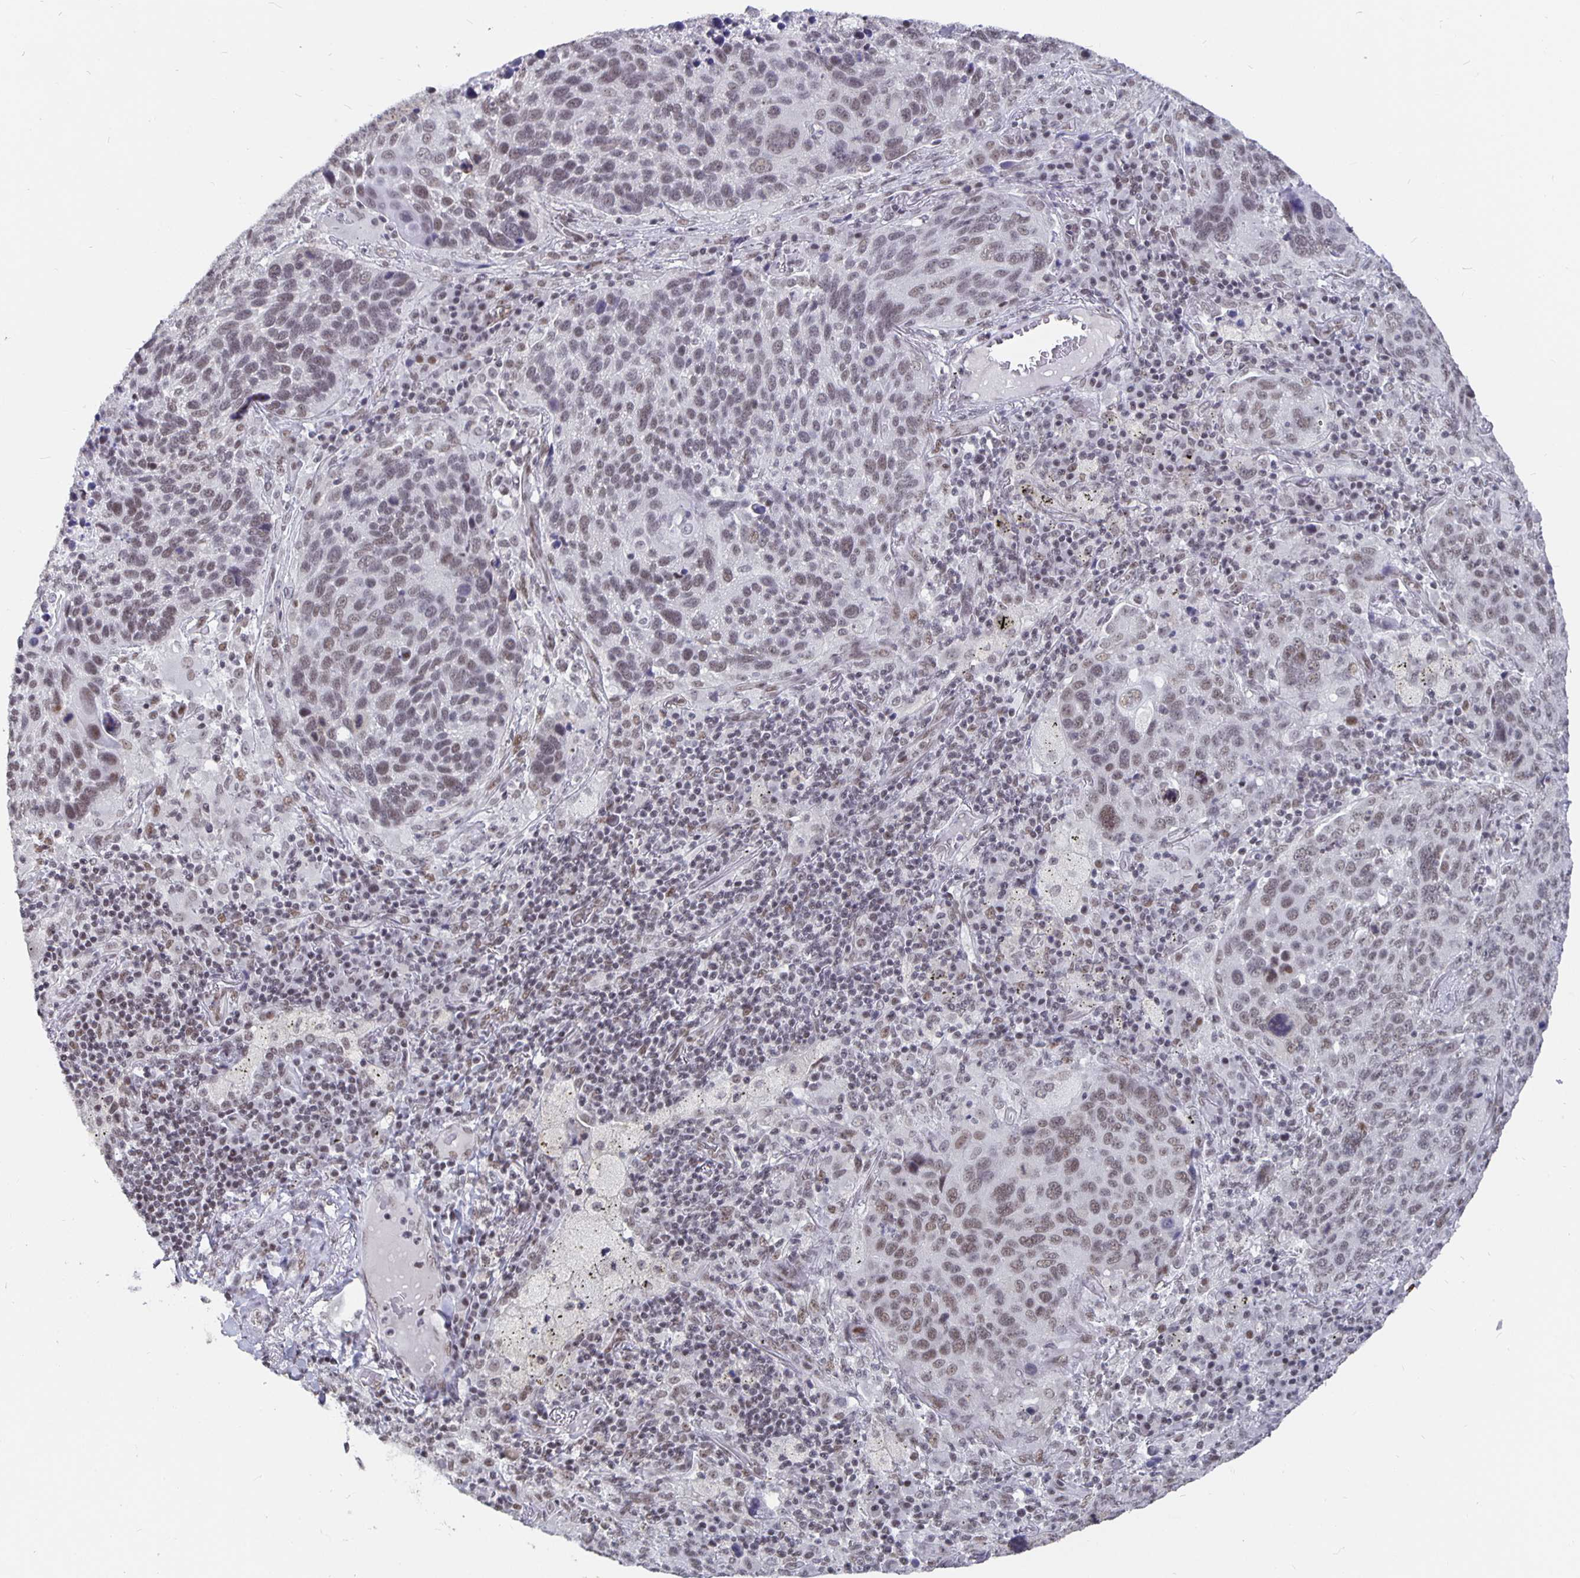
{"staining": {"intensity": "weak", "quantity": "25%-75%", "location": "nuclear"}, "tissue": "lung cancer", "cell_type": "Tumor cells", "image_type": "cancer", "snomed": [{"axis": "morphology", "description": "Squamous cell carcinoma, NOS"}, {"axis": "topography", "description": "Lung"}], "caption": "Human squamous cell carcinoma (lung) stained with a brown dye exhibits weak nuclear positive staining in about 25%-75% of tumor cells.", "gene": "PBX2", "patient": {"sex": "male", "age": 68}}